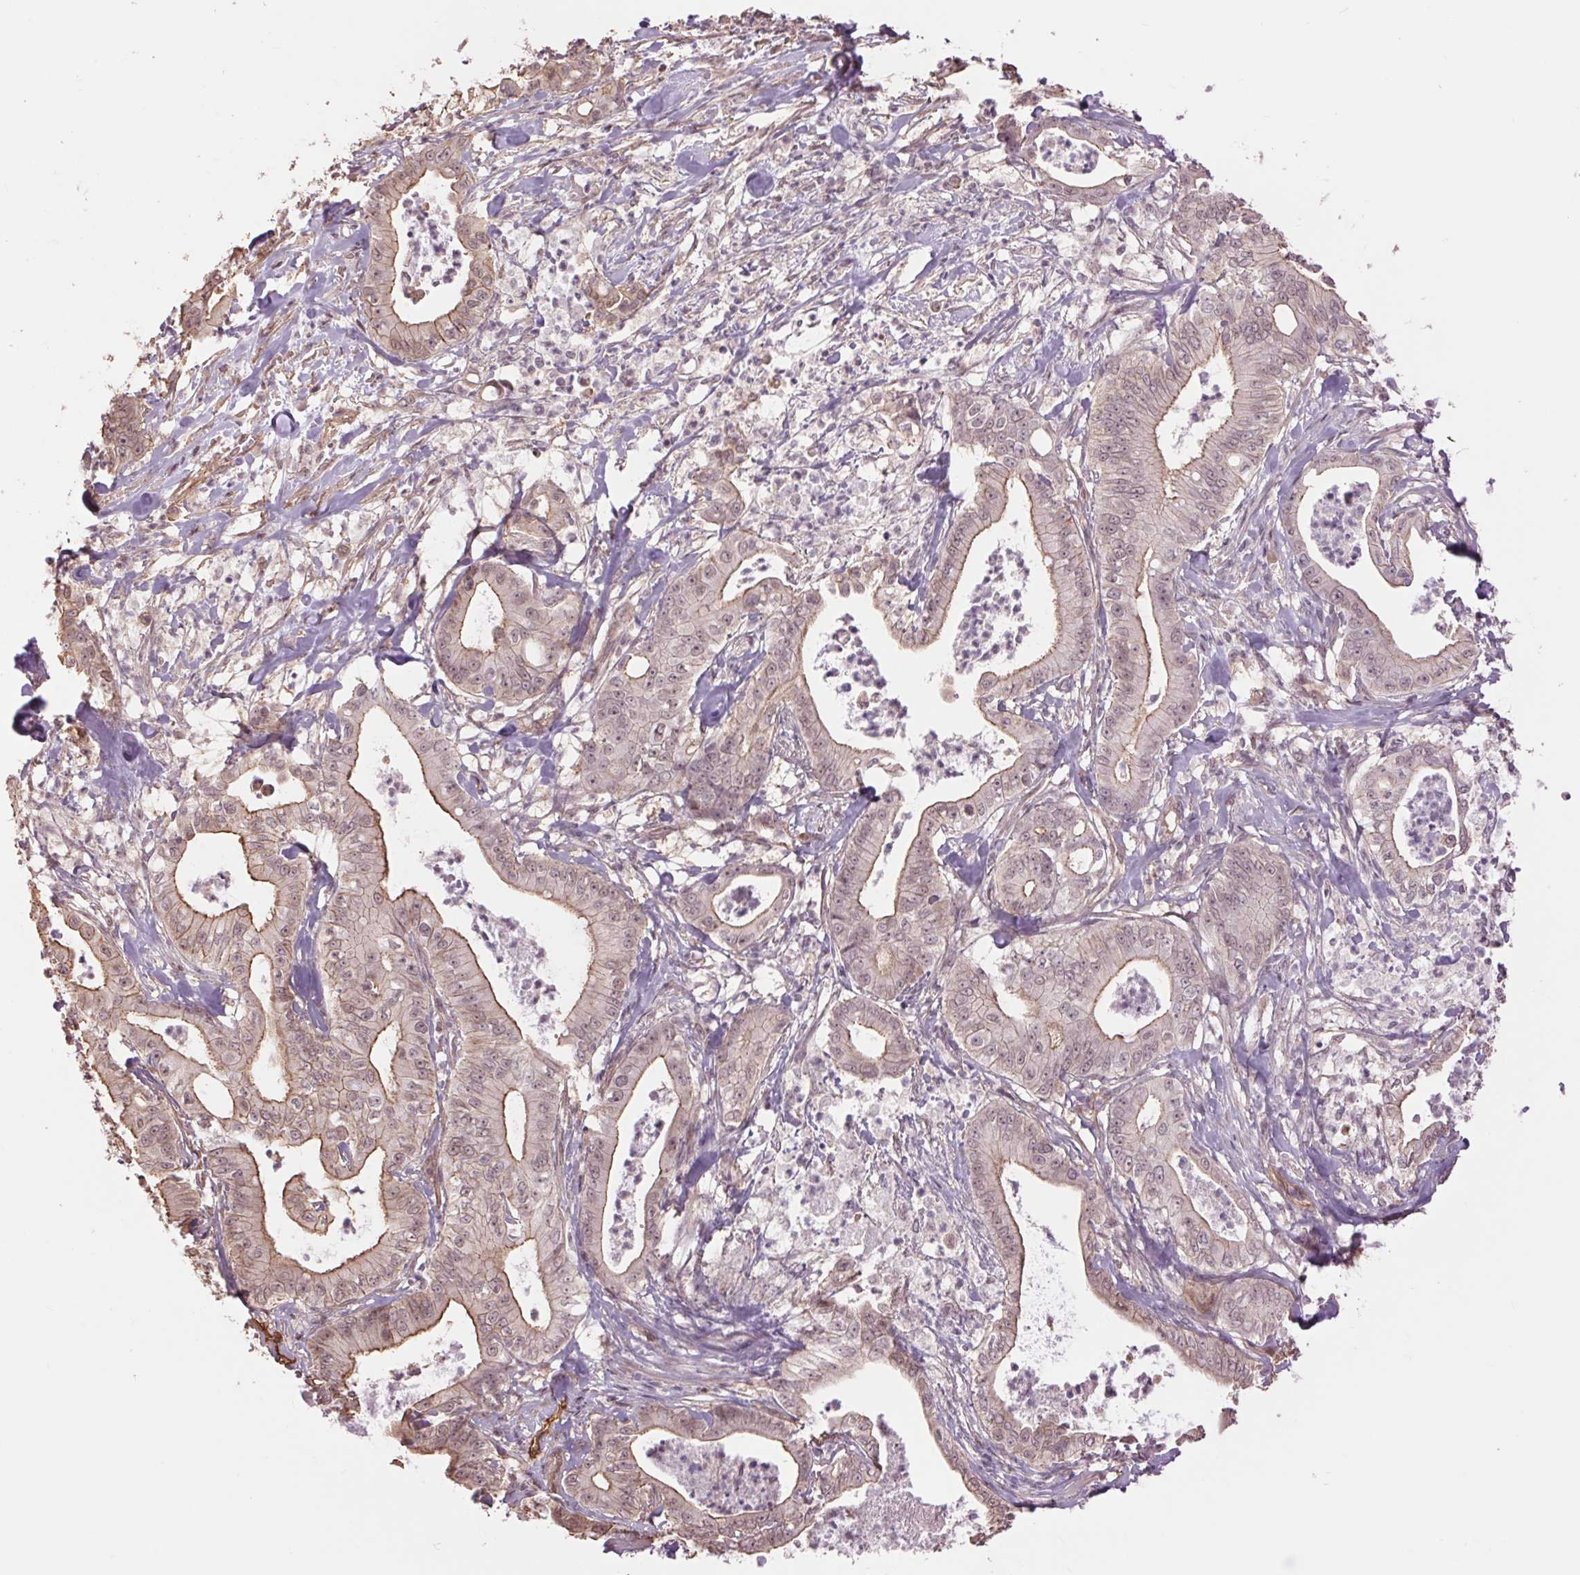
{"staining": {"intensity": "weak", "quantity": "25%-75%", "location": "cytoplasmic/membranous,nuclear"}, "tissue": "pancreatic cancer", "cell_type": "Tumor cells", "image_type": "cancer", "snomed": [{"axis": "morphology", "description": "Adenocarcinoma, NOS"}, {"axis": "topography", "description": "Pancreas"}], "caption": "Protein analysis of pancreatic adenocarcinoma tissue demonstrates weak cytoplasmic/membranous and nuclear expression in approximately 25%-75% of tumor cells. (DAB IHC, brown staining for protein, blue staining for nuclei).", "gene": "PALM", "patient": {"sex": "male", "age": 71}}